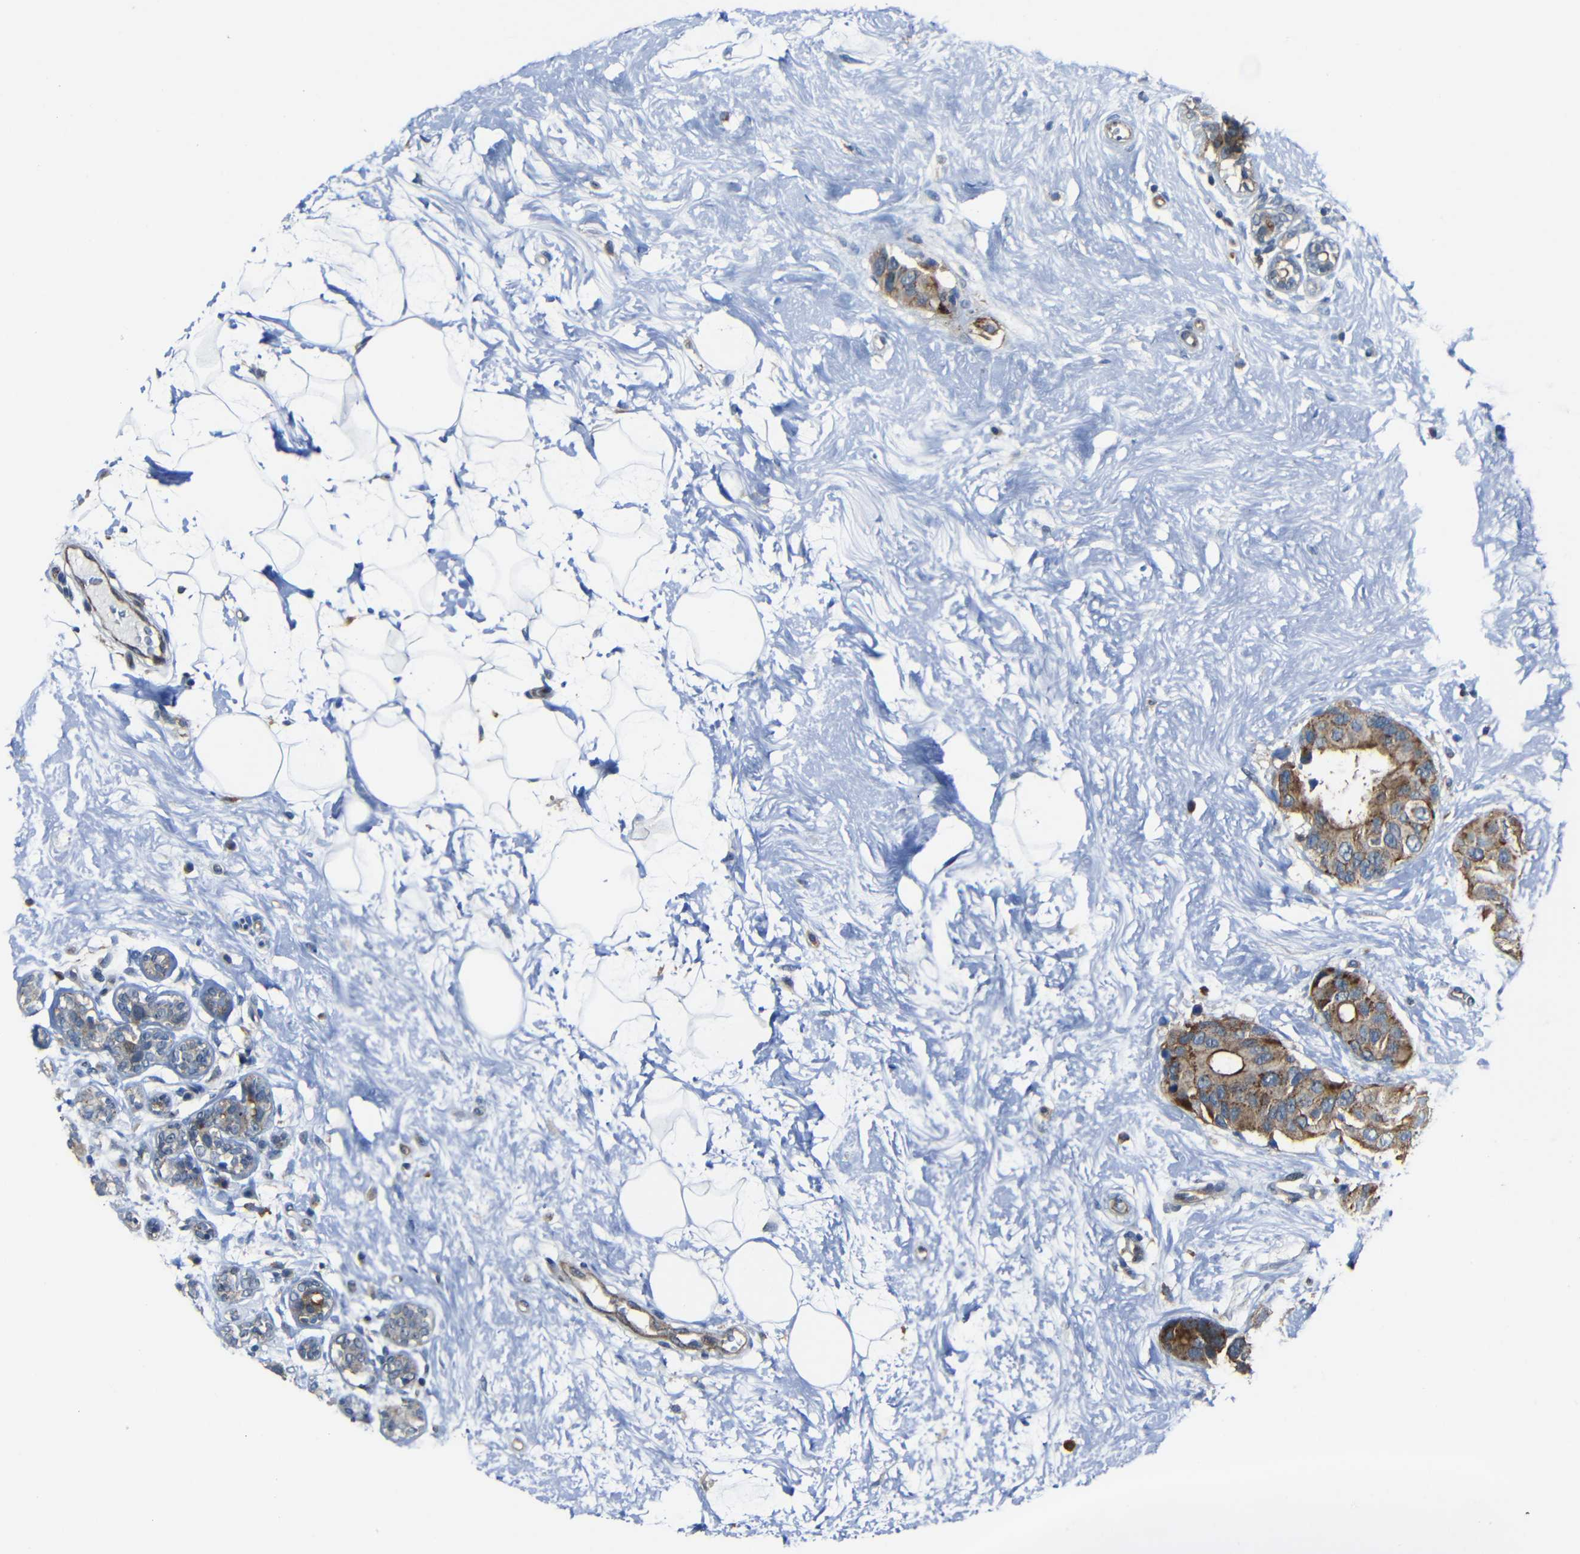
{"staining": {"intensity": "moderate", "quantity": ">75%", "location": "cytoplasmic/membranous"}, "tissue": "breast cancer", "cell_type": "Tumor cells", "image_type": "cancer", "snomed": [{"axis": "morphology", "description": "Normal tissue, NOS"}, {"axis": "morphology", "description": "Duct carcinoma"}, {"axis": "topography", "description": "Breast"}], "caption": "Human intraductal carcinoma (breast) stained for a protein (brown) demonstrates moderate cytoplasmic/membranous positive positivity in about >75% of tumor cells.", "gene": "DNAJC5", "patient": {"sex": "female", "age": 39}}